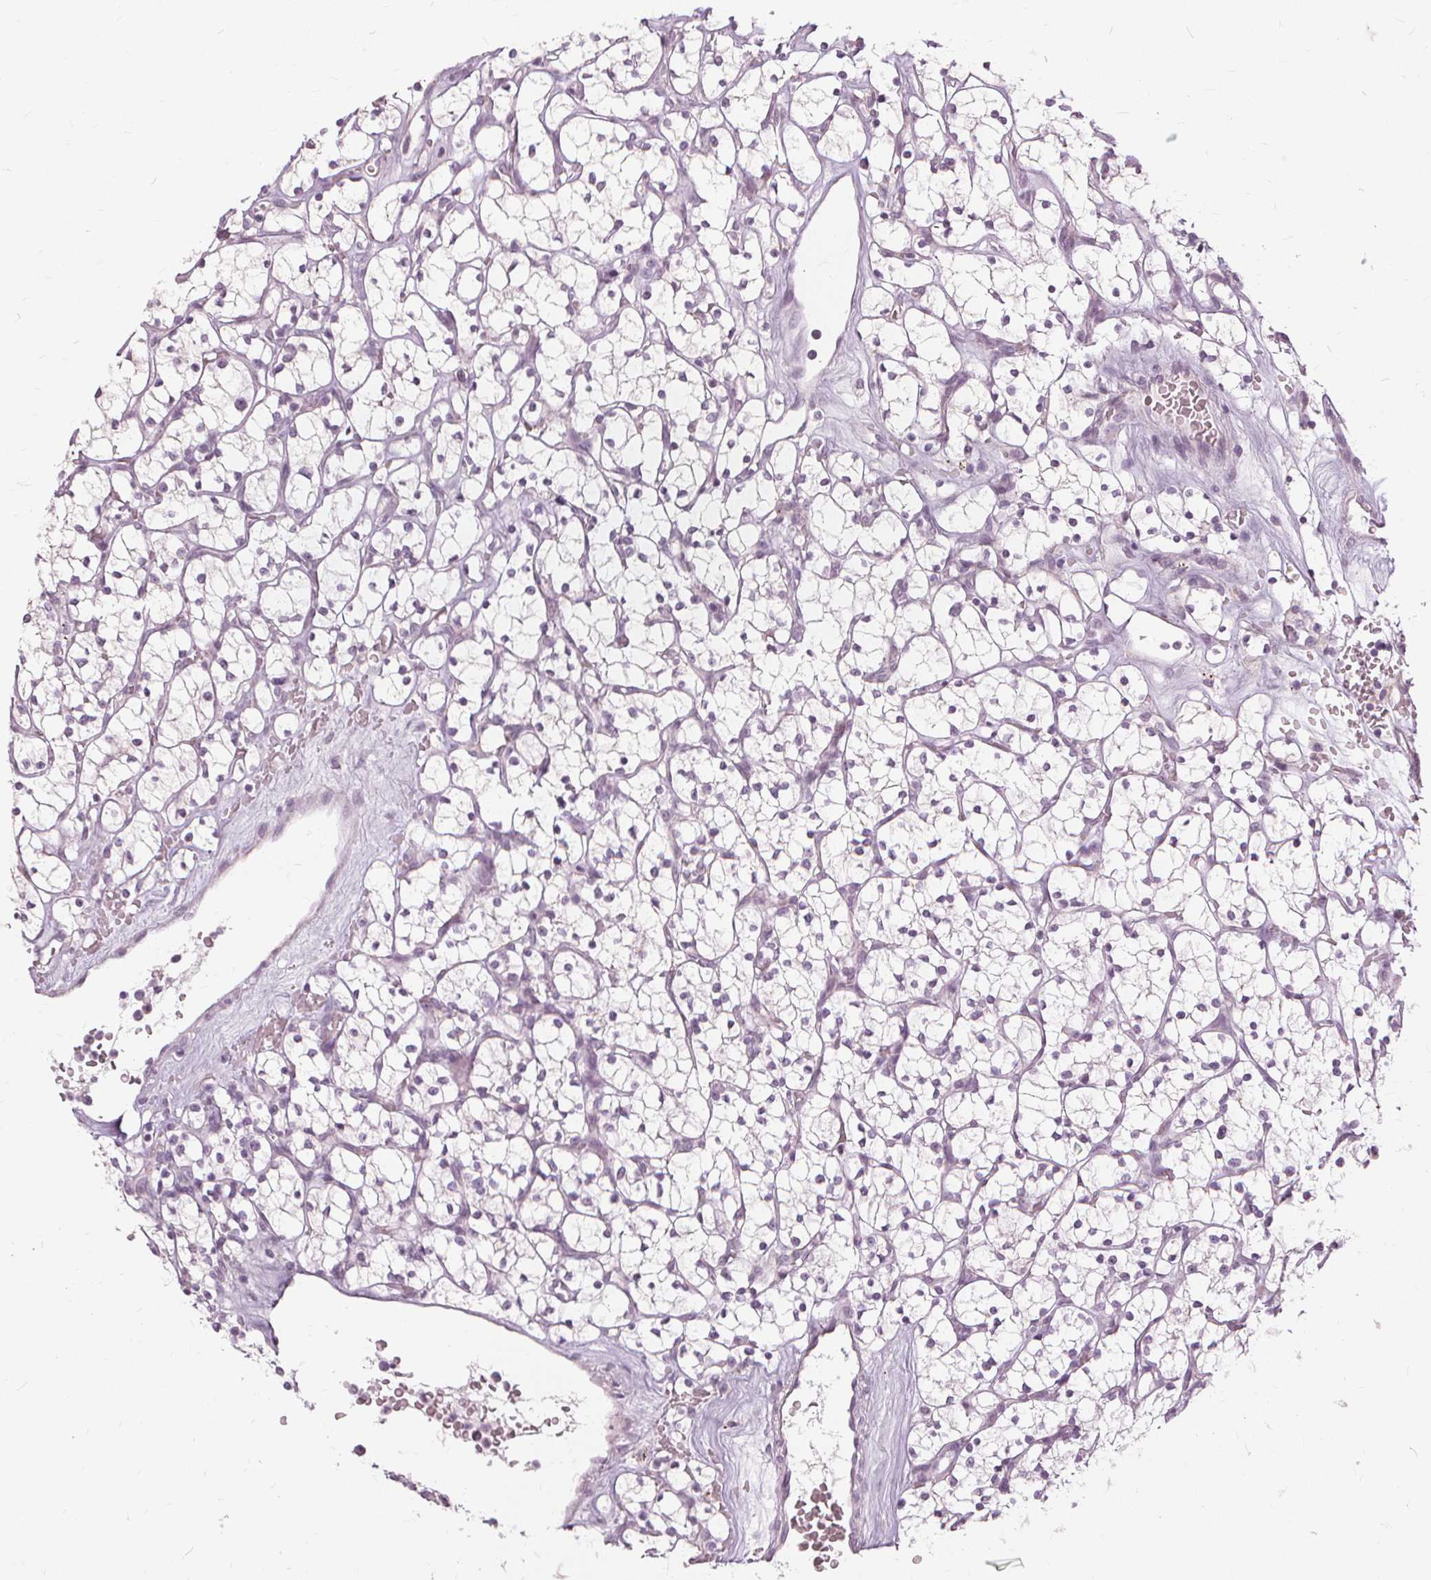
{"staining": {"intensity": "negative", "quantity": "none", "location": "none"}, "tissue": "renal cancer", "cell_type": "Tumor cells", "image_type": "cancer", "snomed": [{"axis": "morphology", "description": "Adenocarcinoma, NOS"}, {"axis": "topography", "description": "Kidney"}], "caption": "This is an immunohistochemistry (IHC) image of renal cancer. There is no staining in tumor cells.", "gene": "SFTPD", "patient": {"sex": "female", "age": 64}}